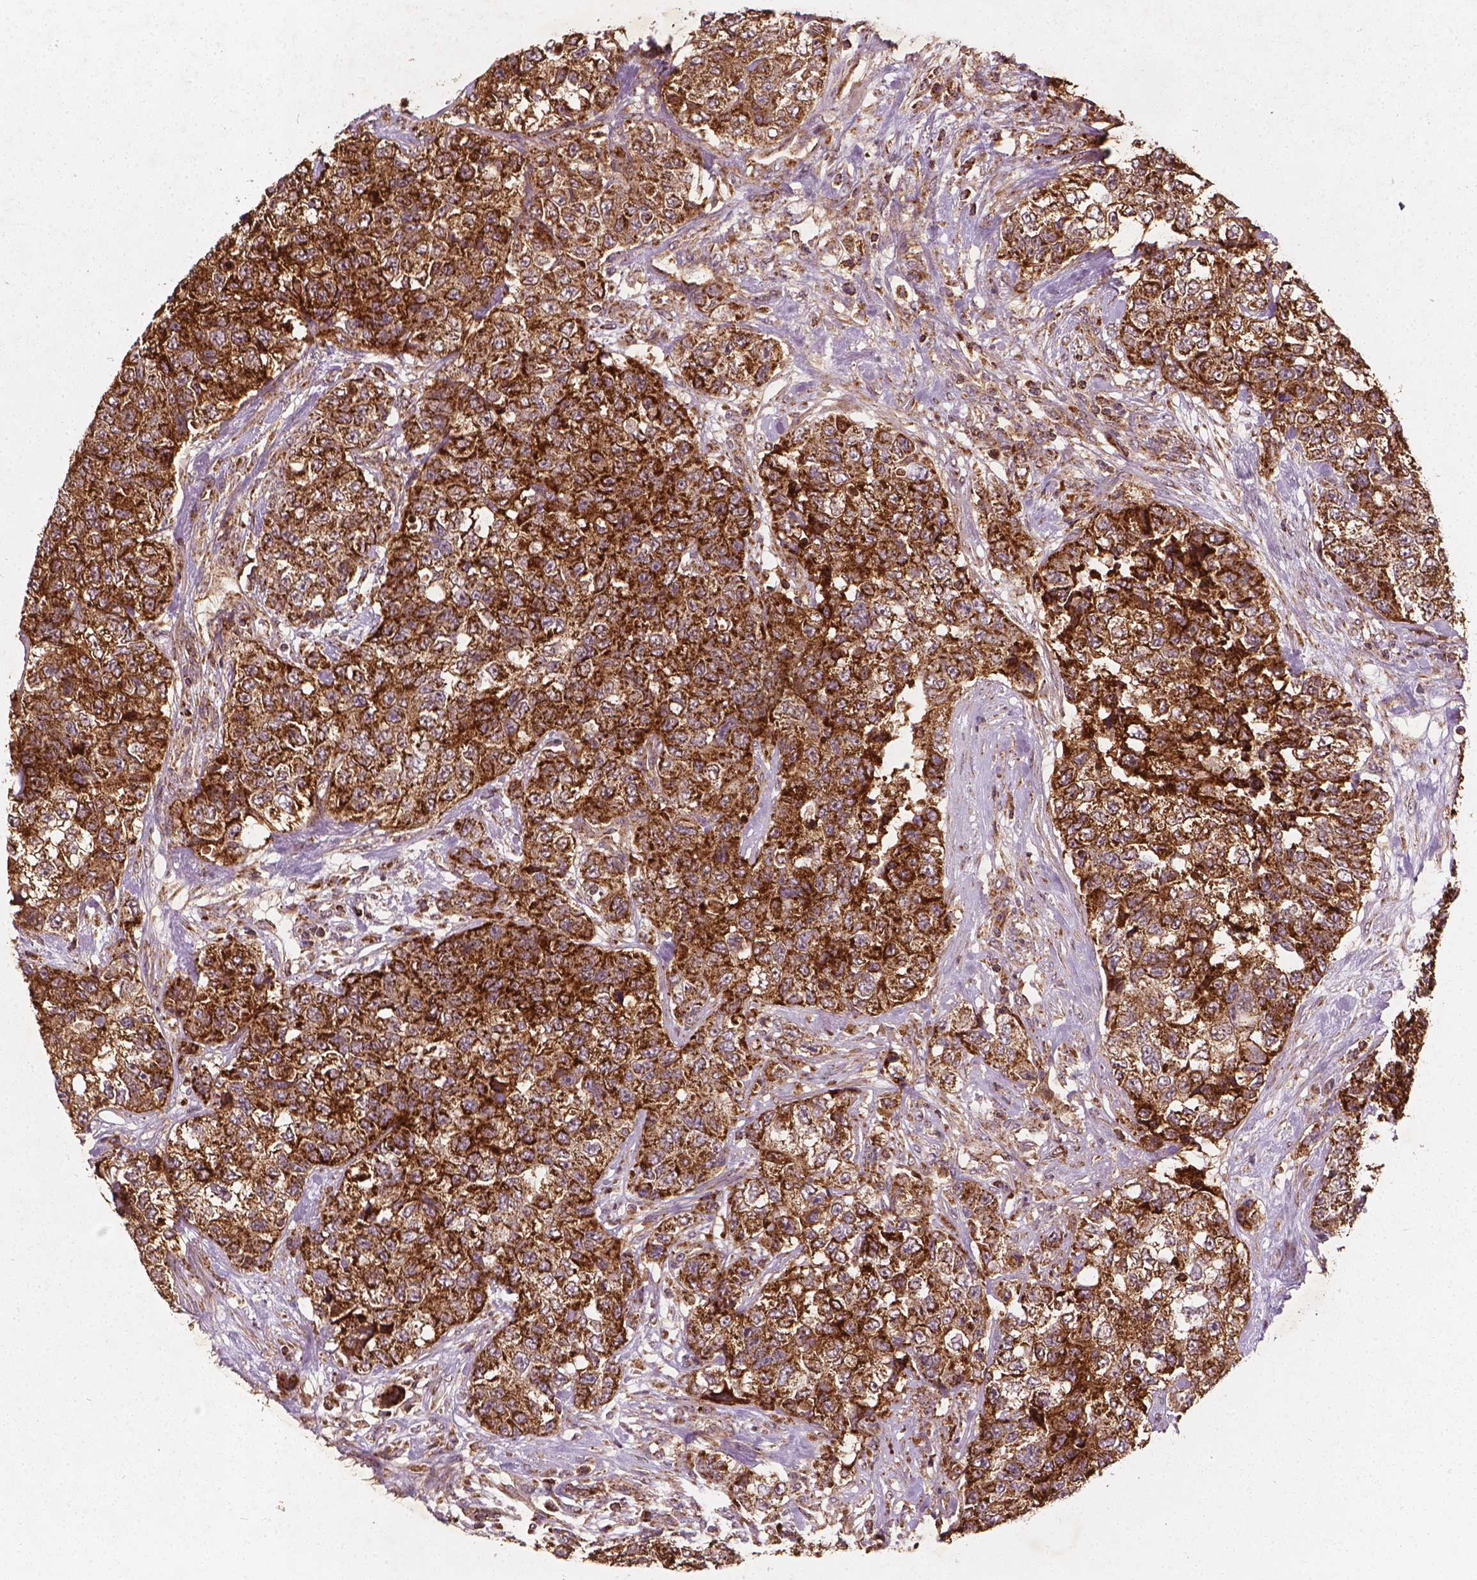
{"staining": {"intensity": "strong", "quantity": ">75%", "location": "cytoplasmic/membranous"}, "tissue": "urothelial cancer", "cell_type": "Tumor cells", "image_type": "cancer", "snomed": [{"axis": "morphology", "description": "Urothelial carcinoma, High grade"}, {"axis": "topography", "description": "Urinary bladder"}], "caption": "Human urothelial cancer stained with a brown dye displays strong cytoplasmic/membranous positive staining in approximately >75% of tumor cells.", "gene": "UBXN2A", "patient": {"sex": "female", "age": 78}}